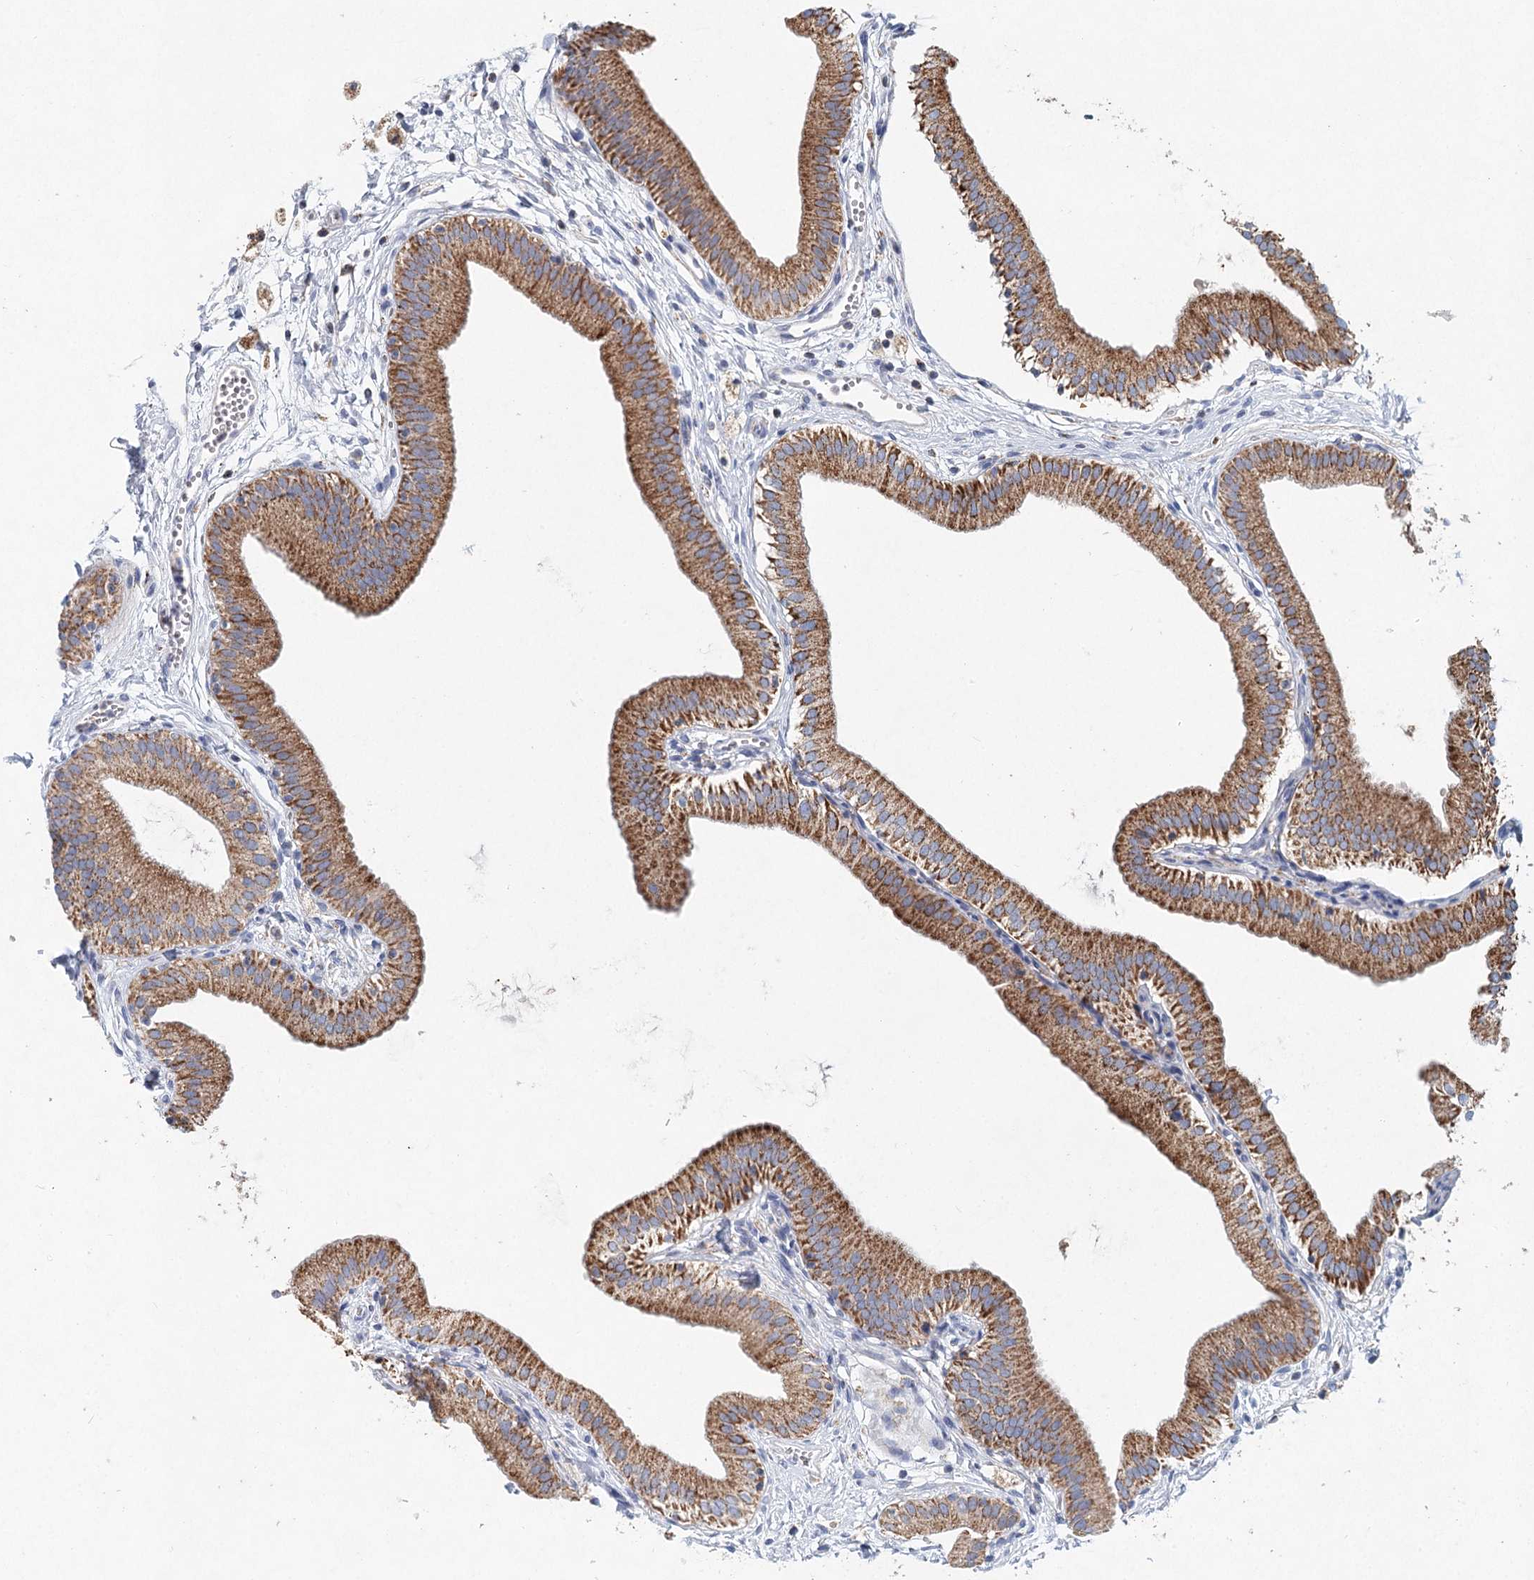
{"staining": {"intensity": "moderate", "quantity": ">75%", "location": "cytoplasmic/membranous"}, "tissue": "gallbladder", "cell_type": "Glandular cells", "image_type": "normal", "snomed": [{"axis": "morphology", "description": "Normal tissue, NOS"}, {"axis": "topography", "description": "Gallbladder"}], "caption": "Human gallbladder stained for a protein (brown) displays moderate cytoplasmic/membranous positive positivity in approximately >75% of glandular cells.", "gene": "XPO6", "patient": {"sex": "male", "age": 55}}